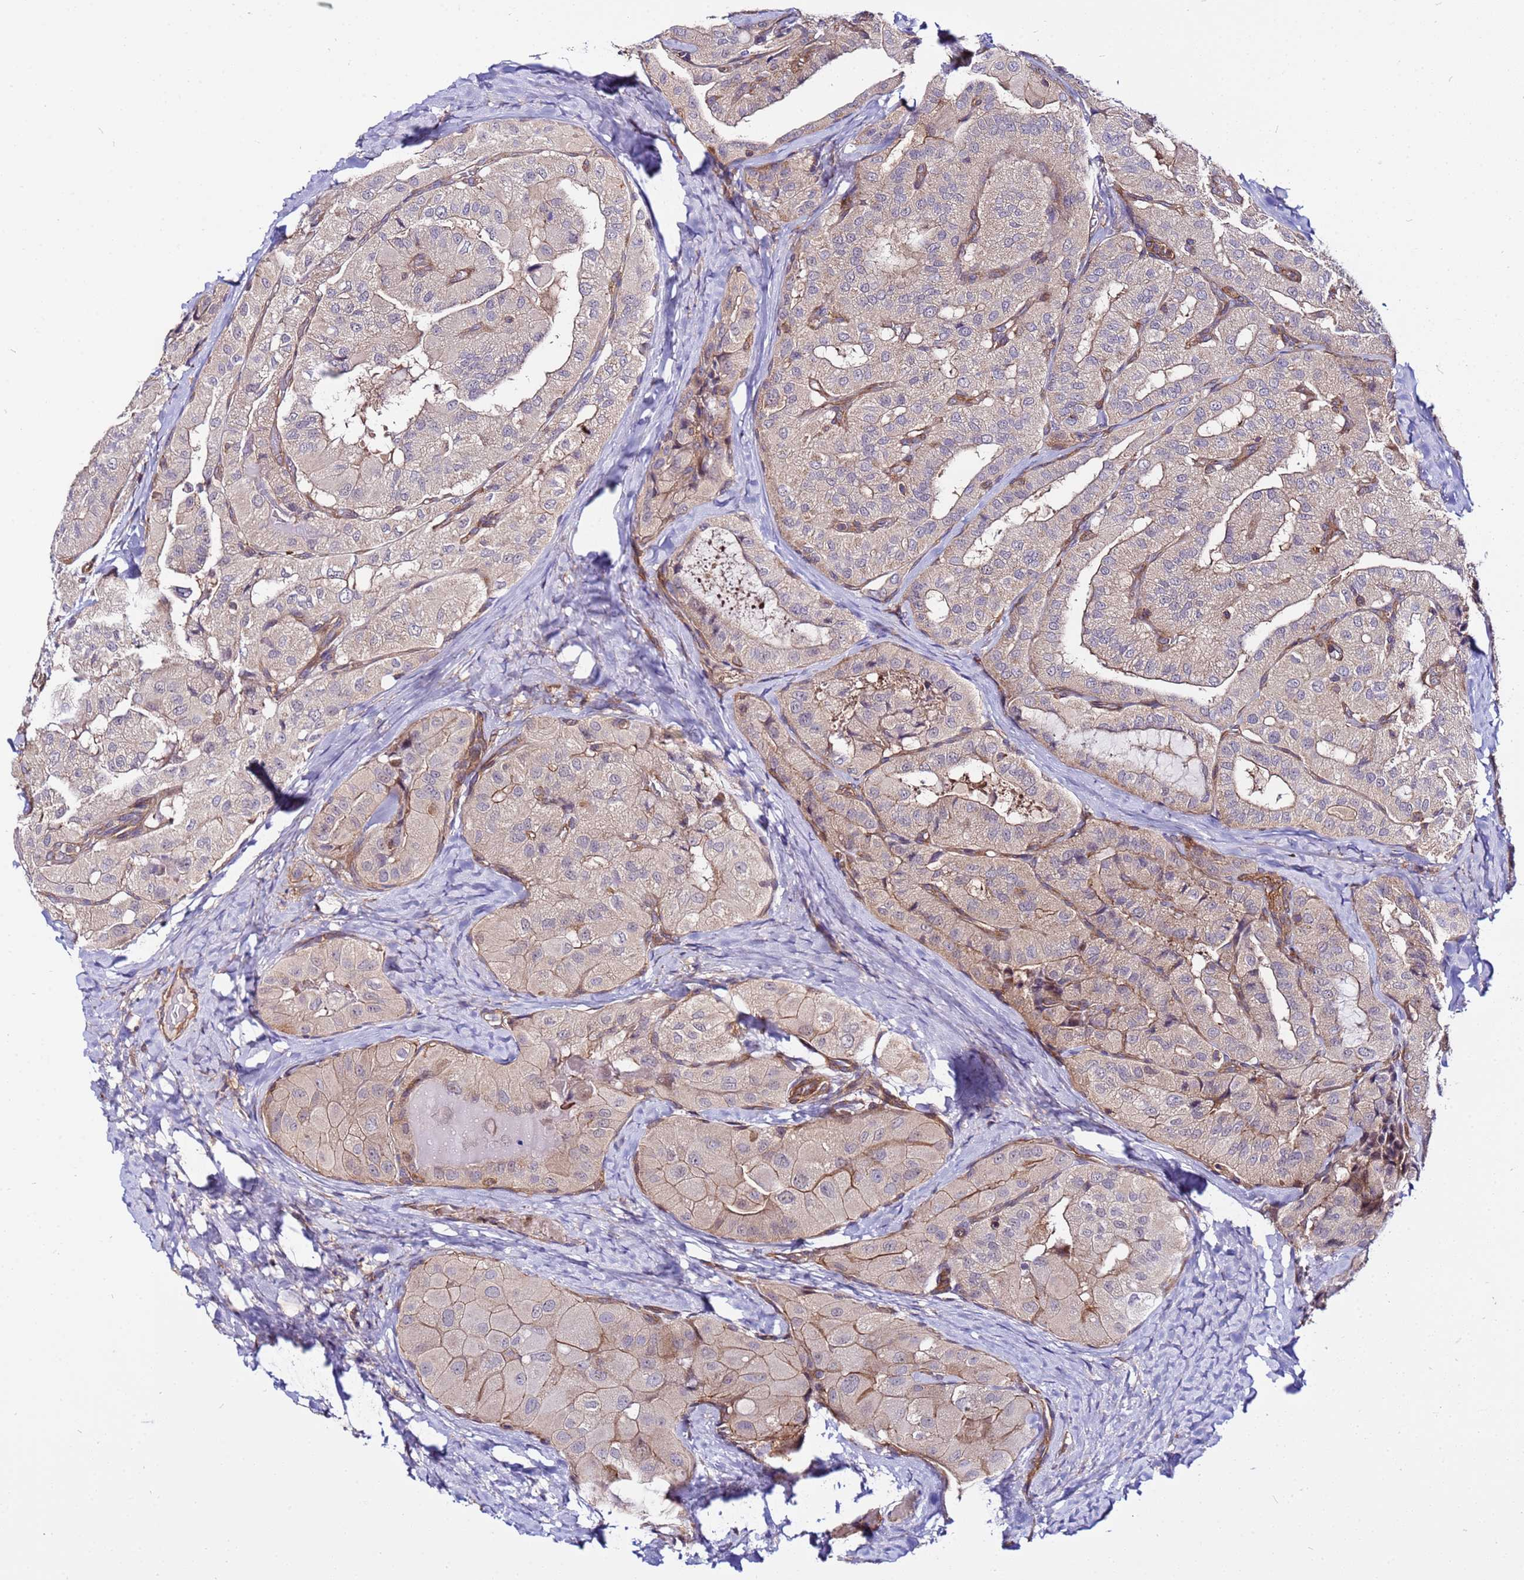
{"staining": {"intensity": "moderate", "quantity": "25%-75%", "location": "cytoplasmic/membranous"}, "tissue": "thyroid cancer", "cell_type": "Tumor cells", "image_type": "cancer", "snomed": [{"axis": "morphology", "description": "Normal tissue, NOS"}, {"axis": "morphology", "description": "Papillary adenocarcinoma, NOS"}, {"axis": "topography", "description": "Thyroid gland"}], "caption": "Protein expression analysis of human thyroid cancer reveals moderate cytoplasmic/membranous positivity in about 25%-75% of tumor cells.", "gene": "STK38", "patient": {"sex": "female", "age": 59}}